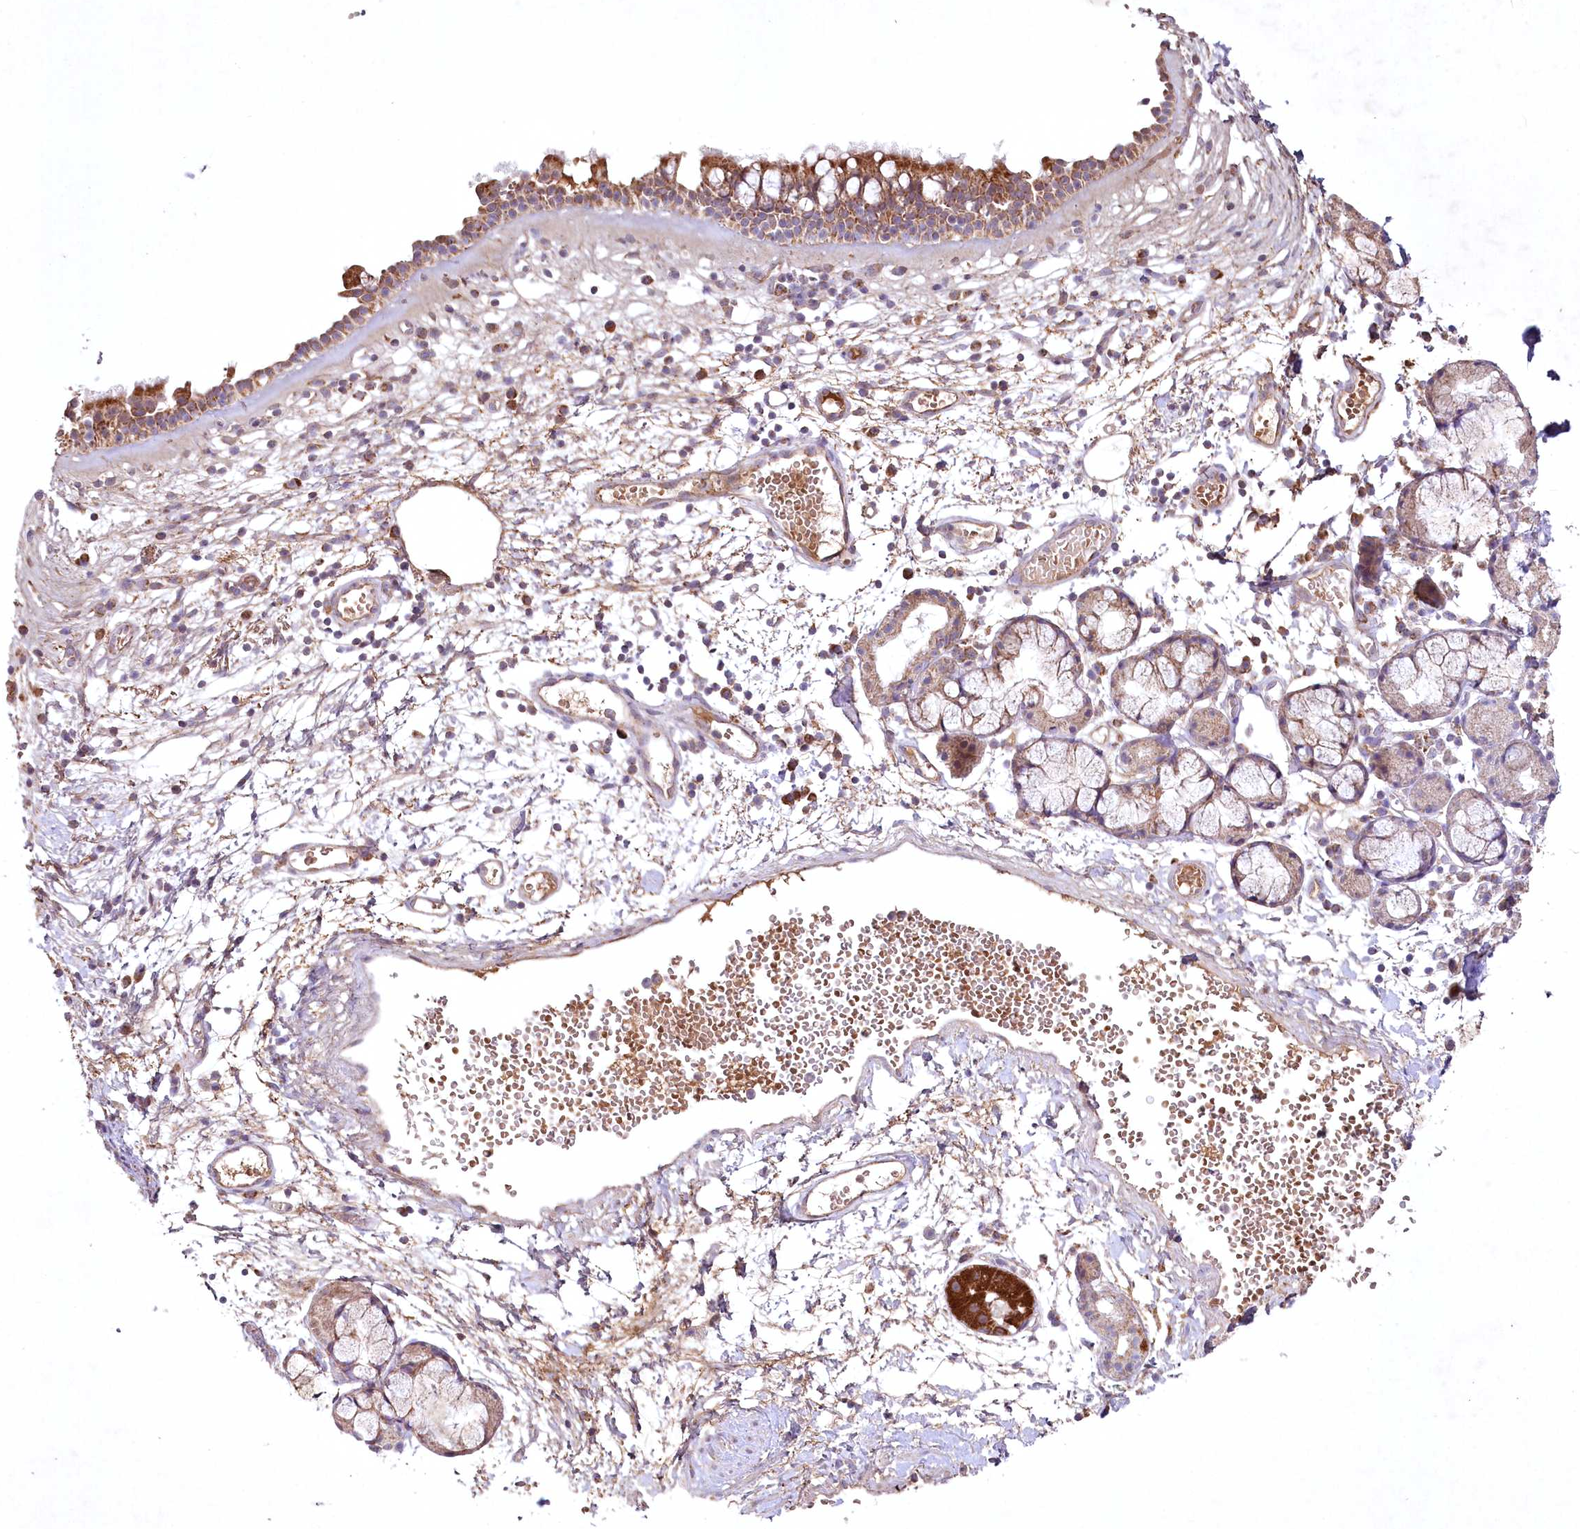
{"staining": {"intensity": "moderate", "quantity": ">75%", "location": "cytoplasmic/membranous"}, "tissue": "nasopharynx", "cell_type": "Respiratory epithelial cells", "image_type": "normal", "snomed": [{"axis": "morphology", "description": "Normal tissue, NOS"}, {"axis": "morphology", "description": "Inflammation, NOS"}, {"axis": "topography", "description": "Nasopharynx"}], "caption": "DAB (3,3'-diaminobenzidine) immunohistochemical staining of normal nasopharynx reveals moderate cytoplasmic/membranous protein positivity in approximately >75% of respiratory epithelial cells. (Stains: DAB (3,3'-diaminobenzidine) in brown, nuclei in blue, Microscopy: brightfield microscopy at high magnification).", "gene": "MRPL44", "patient": {"sex": "male", "age": 70}}